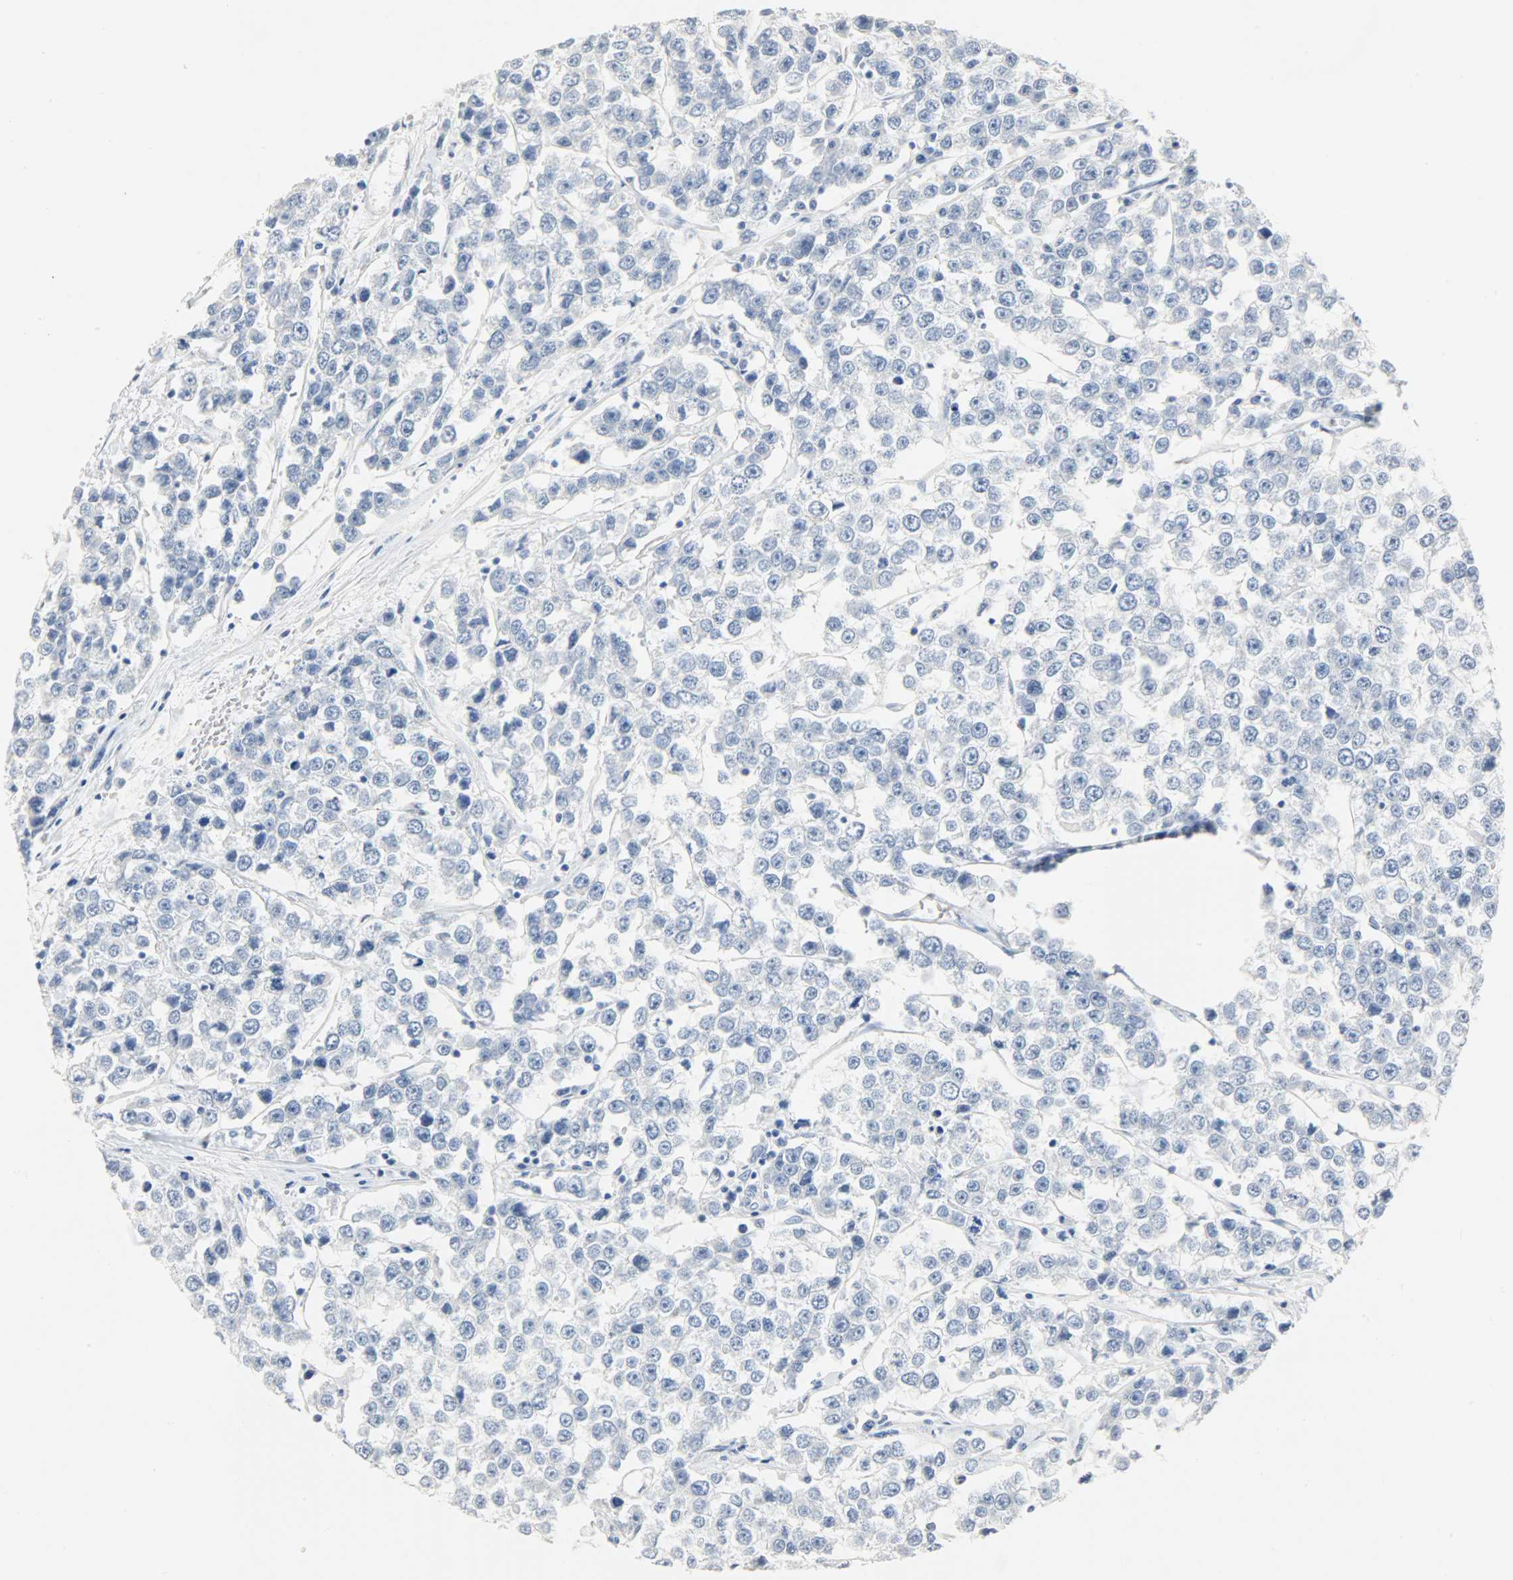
{"staining": {"intensity": "negative", "quantity": "none", "location": "none"}, "tissue": "testis cancer", "cell_type": "Tumor cells", "image_type": "cancer", "snomed": [{"axis": "morphology", "description": "Seminoma, NOS"}, {"axis": "morphology", "description": "Carcinoma, Embryonal, NOS"}, {"axis": "topography", "description": "Testis"}], "caption": "Immunohistochemical staining of human testis cancer (seminoma) reveals no significant positivity in tumor cells. (Immunohistochemistry (ihc), brightfield microscopy, high magnification).", "gene": "CA3", "patient": {"sex": "male", "age": 52}}